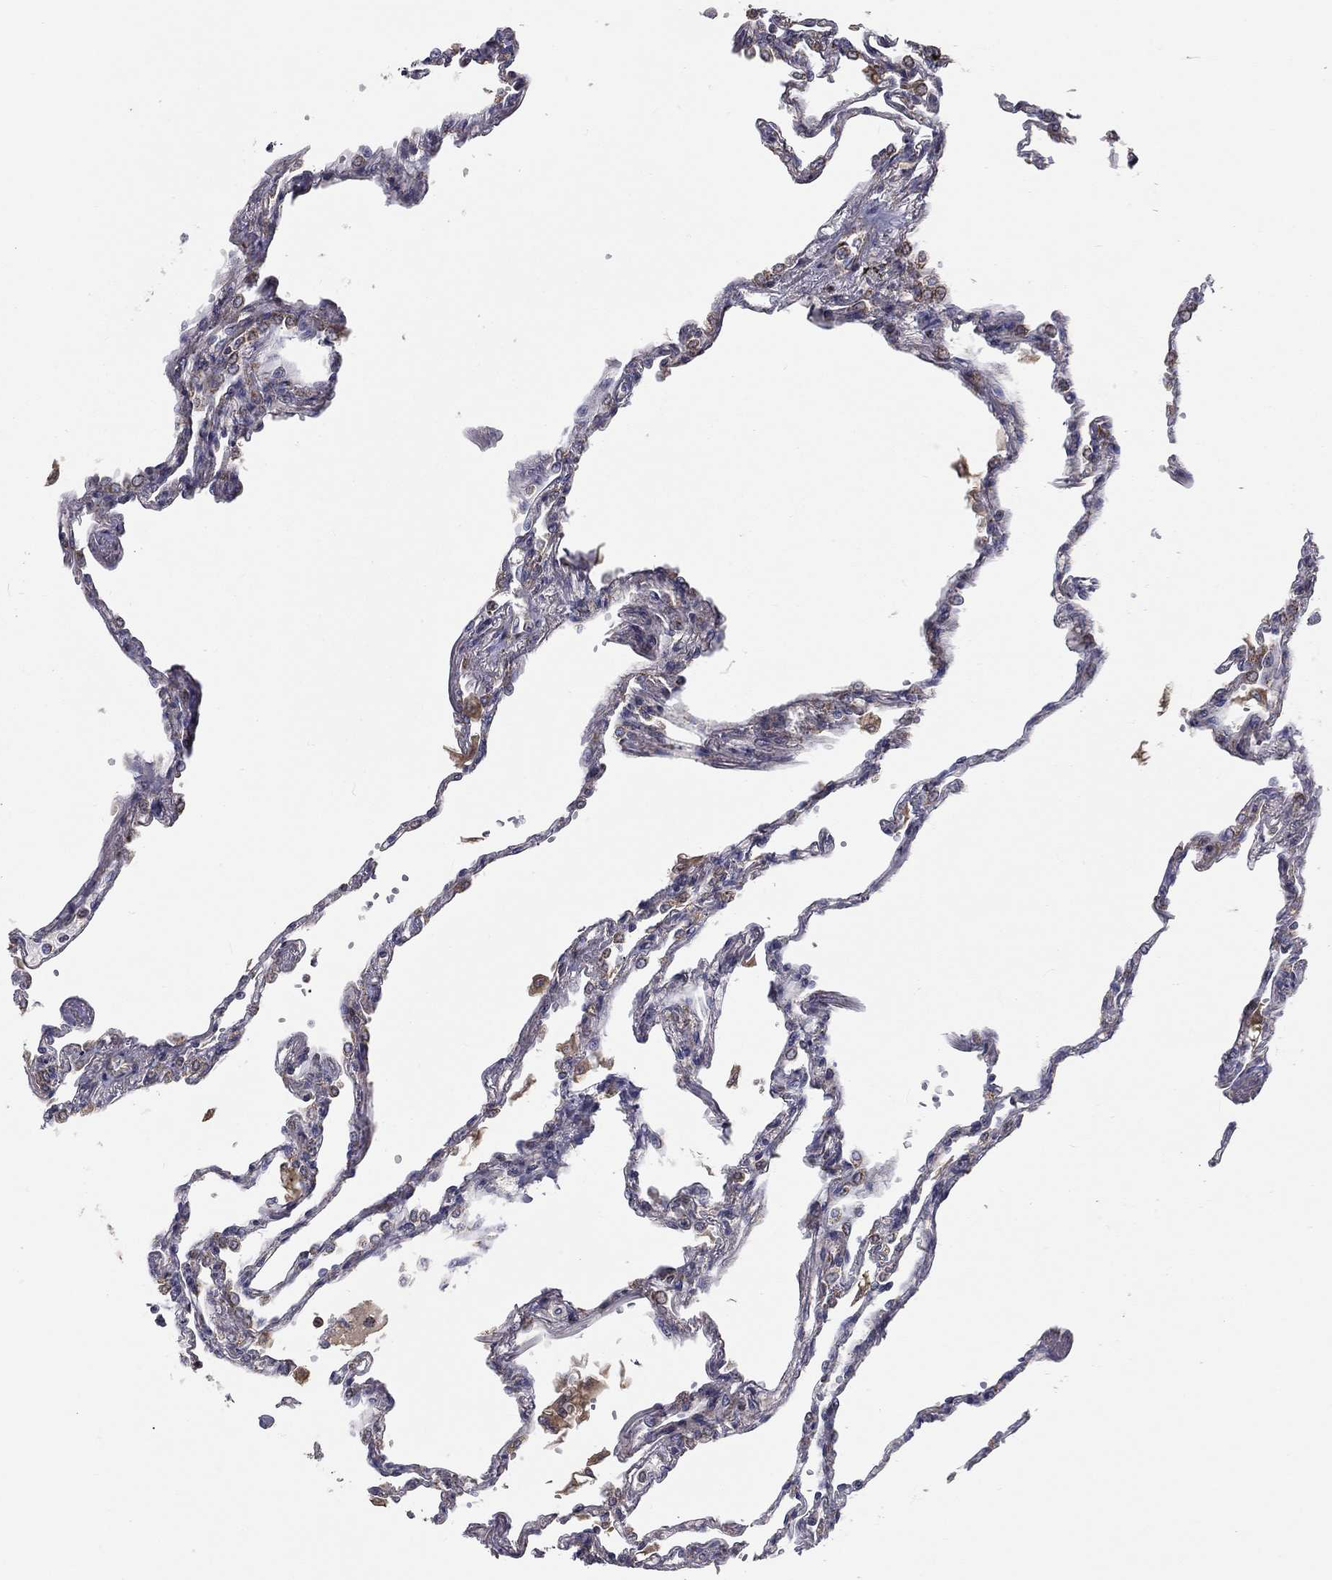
{"staining": {"intensity": "negative", "quantity": "none", "location": "none"}, "tissue": "lung", "cell_type": "Alveolar cells", "image_type": "normal", "snomed": [{"axis": "morphology", "description": "Normal tissue, NOS"}, {"axis": "topography", "description": "Lung"}], "caption": "Immunohistochemical staining of benign human lung exhibits no significant expression in alveolar cells.", "gene": "GPD1", "patient": {"sex": "male", "age": 78}}